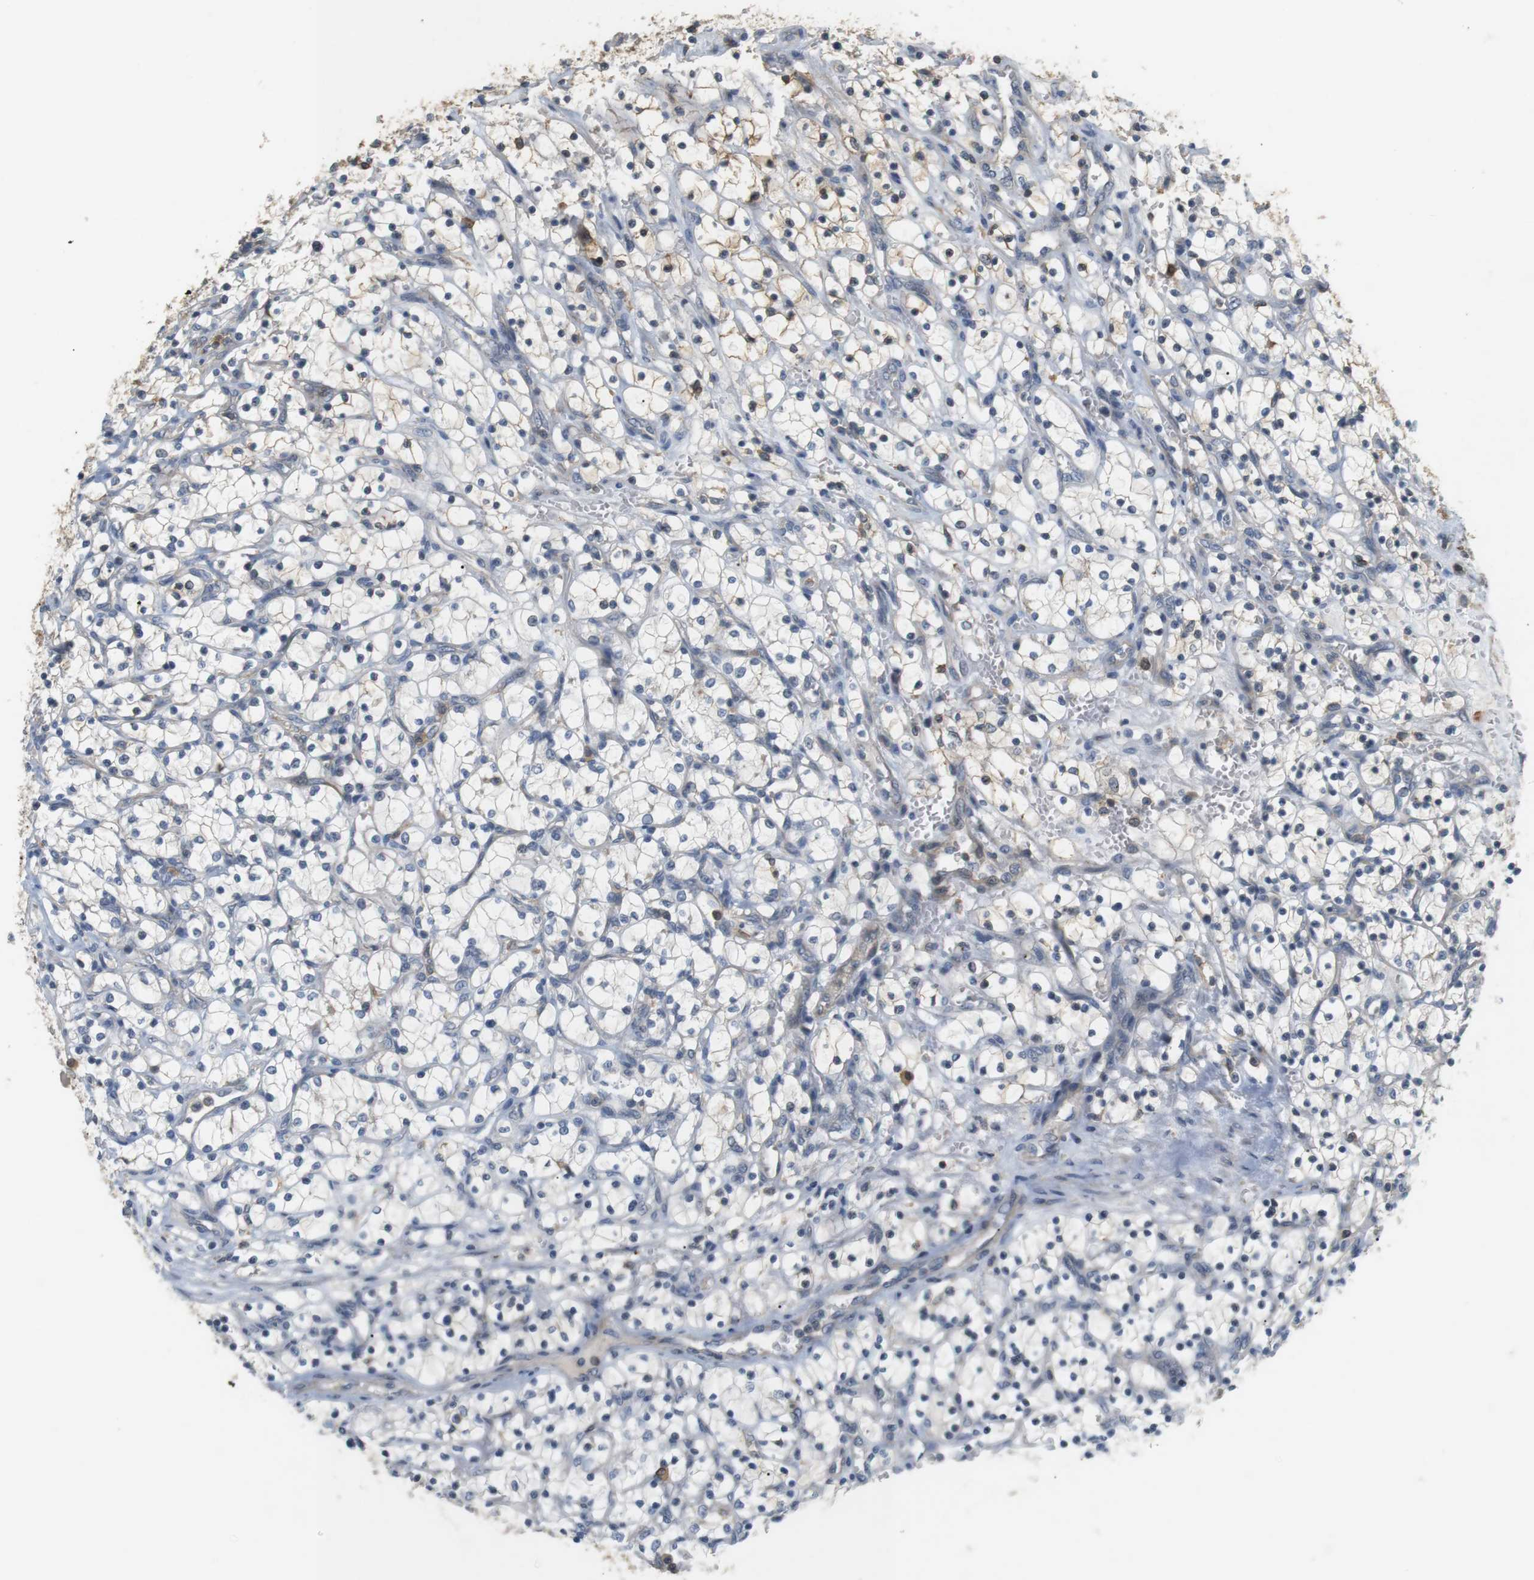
{"staining": {"intensity": "negative", "quantity": "none", "location": "none"}, "tissue": "renal cancer", "cell_type": "Tumor cells", "image_type": "cancer", "snomed": [{"axis": "morphology", "description": "Adenocarcinoma, NOS"}, {"axis": "topography", "description": "Kidney"}], "caption": "Micrograph shows no significant protein positivity in tumor cells of renal cancer.", "gene": "P2RY1", "patient": {"sex": "female", "age": 69}}